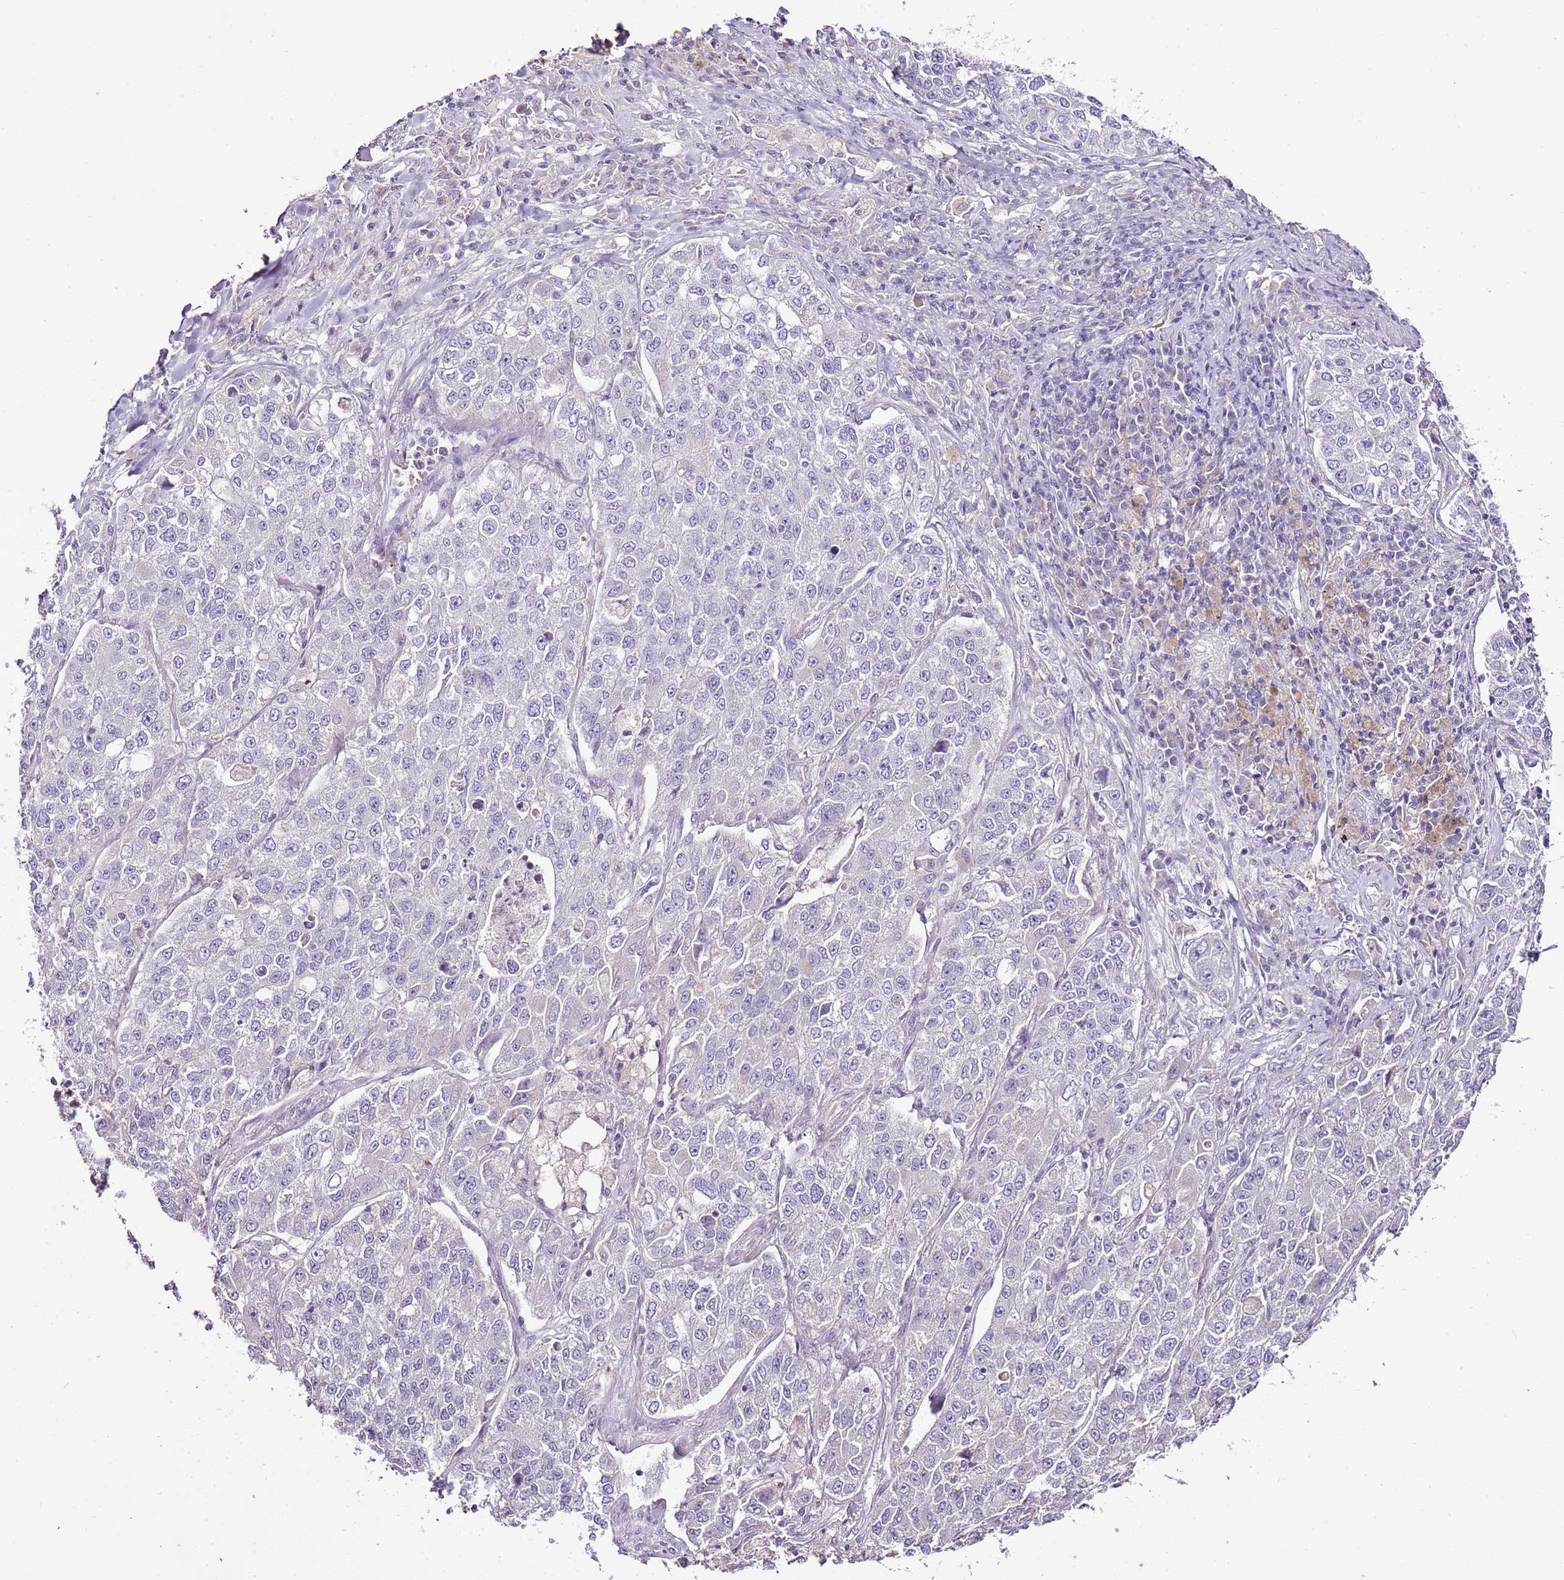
{"staining": {"intensity": "negative", "quantity": "none", "location": "none"}, "tissue": "lung cancer", "cell_type": "Tumor cells", "image_type": "cancer", "snomed": [{"axis": "morphology", "description": "Adenocarcinoma, NOS"}, {"axis": "topography", "description": "Lung"}], "caption": "DAB (3,3'-diaminobenzidine) immunohistochemical staining of lung adenocarcinoma demonstrates no significant positivity in tumor cells. The staining is performed using DAB (3,3'-diaminobenzidine) brown chromogen with nuclei counter-stained in using hematoxylin.", "gene": "CMKLR1", "patient": {"sex": "male", "age": 49}}